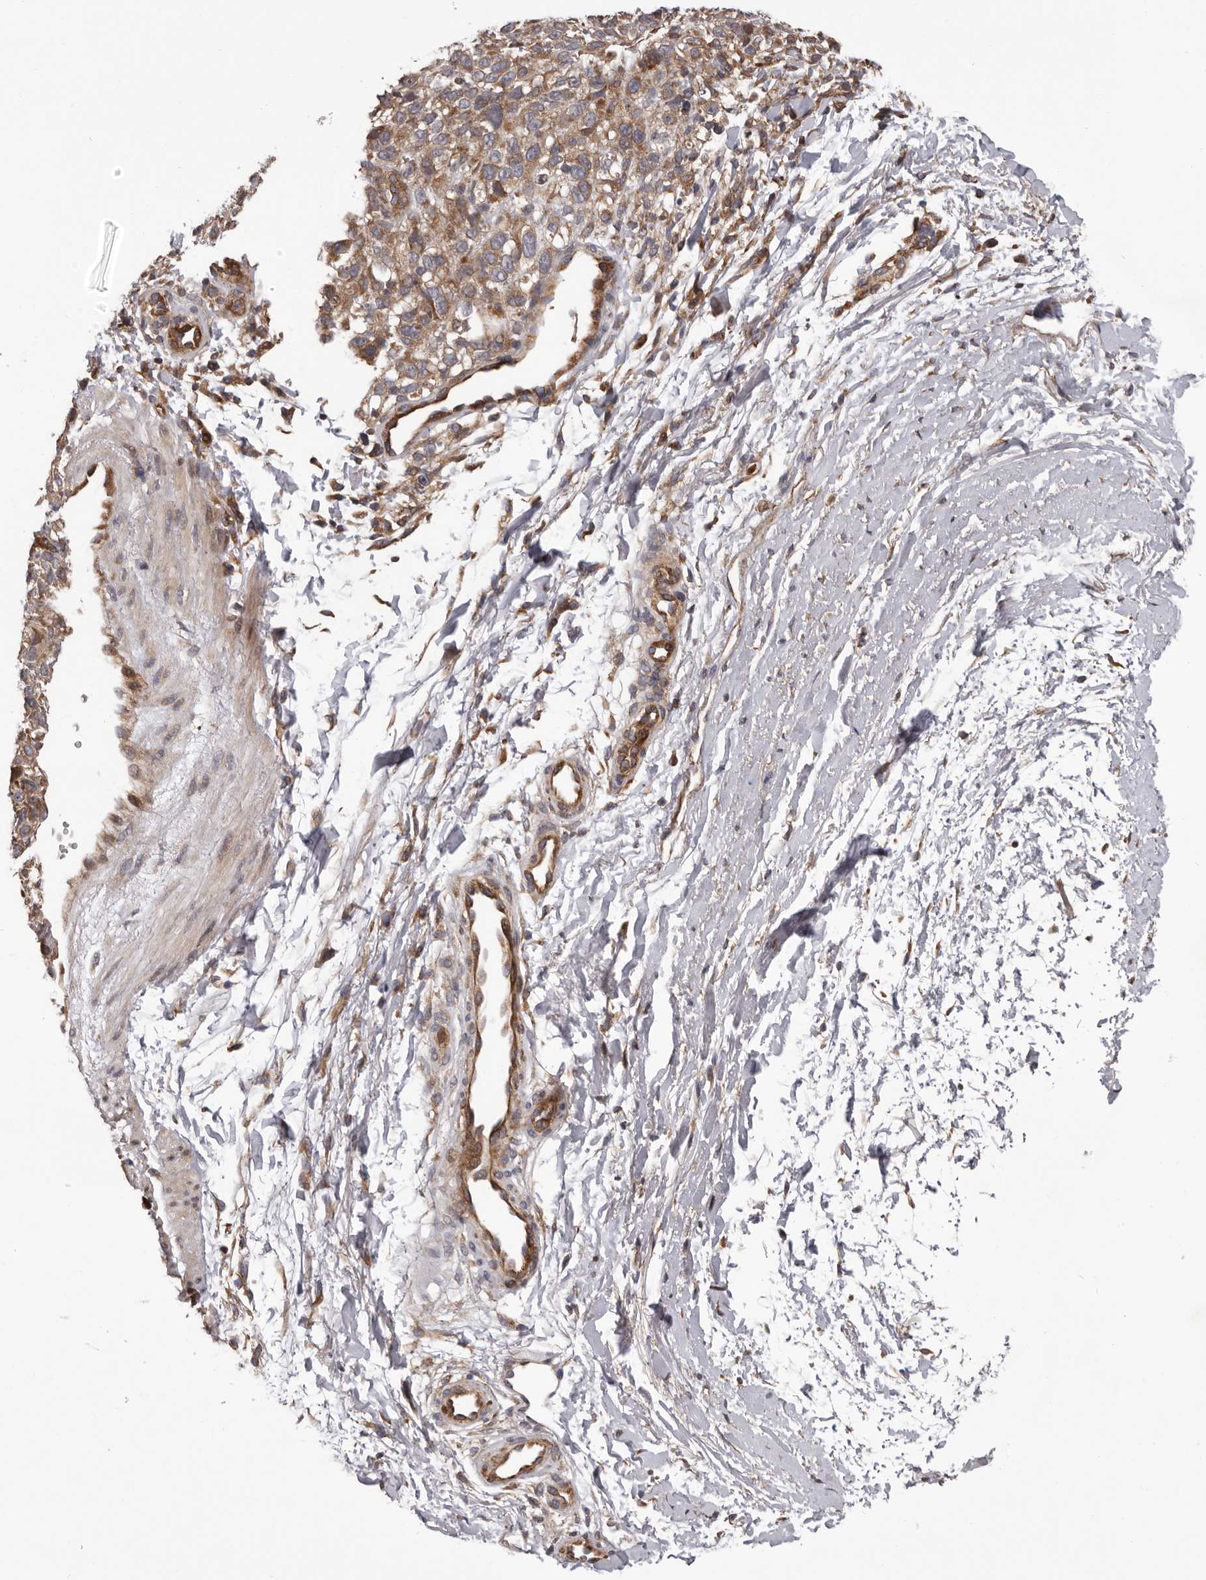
{"staining": {"intensity": "moderate", "quantity": ">75%", "location": "cytoplasmic/membranous"}, "tissue": "melanoma", "cell_type": "Tumor cells", "image_type": "cancer", "snomed": [{"axis": "morphology", "description": "Malignant melanoma, Metastatic site"}, {"axis": "topography", "description": "Skin"}], "caption": "Approximately >75% of tumor cells in melanoma reveal moderate cytoplasmic/membranous protein staining as visualized by brown immunohistochemical staining.", "gene": "VPS37A", "patient": {"sex": "female", "age": 72}}